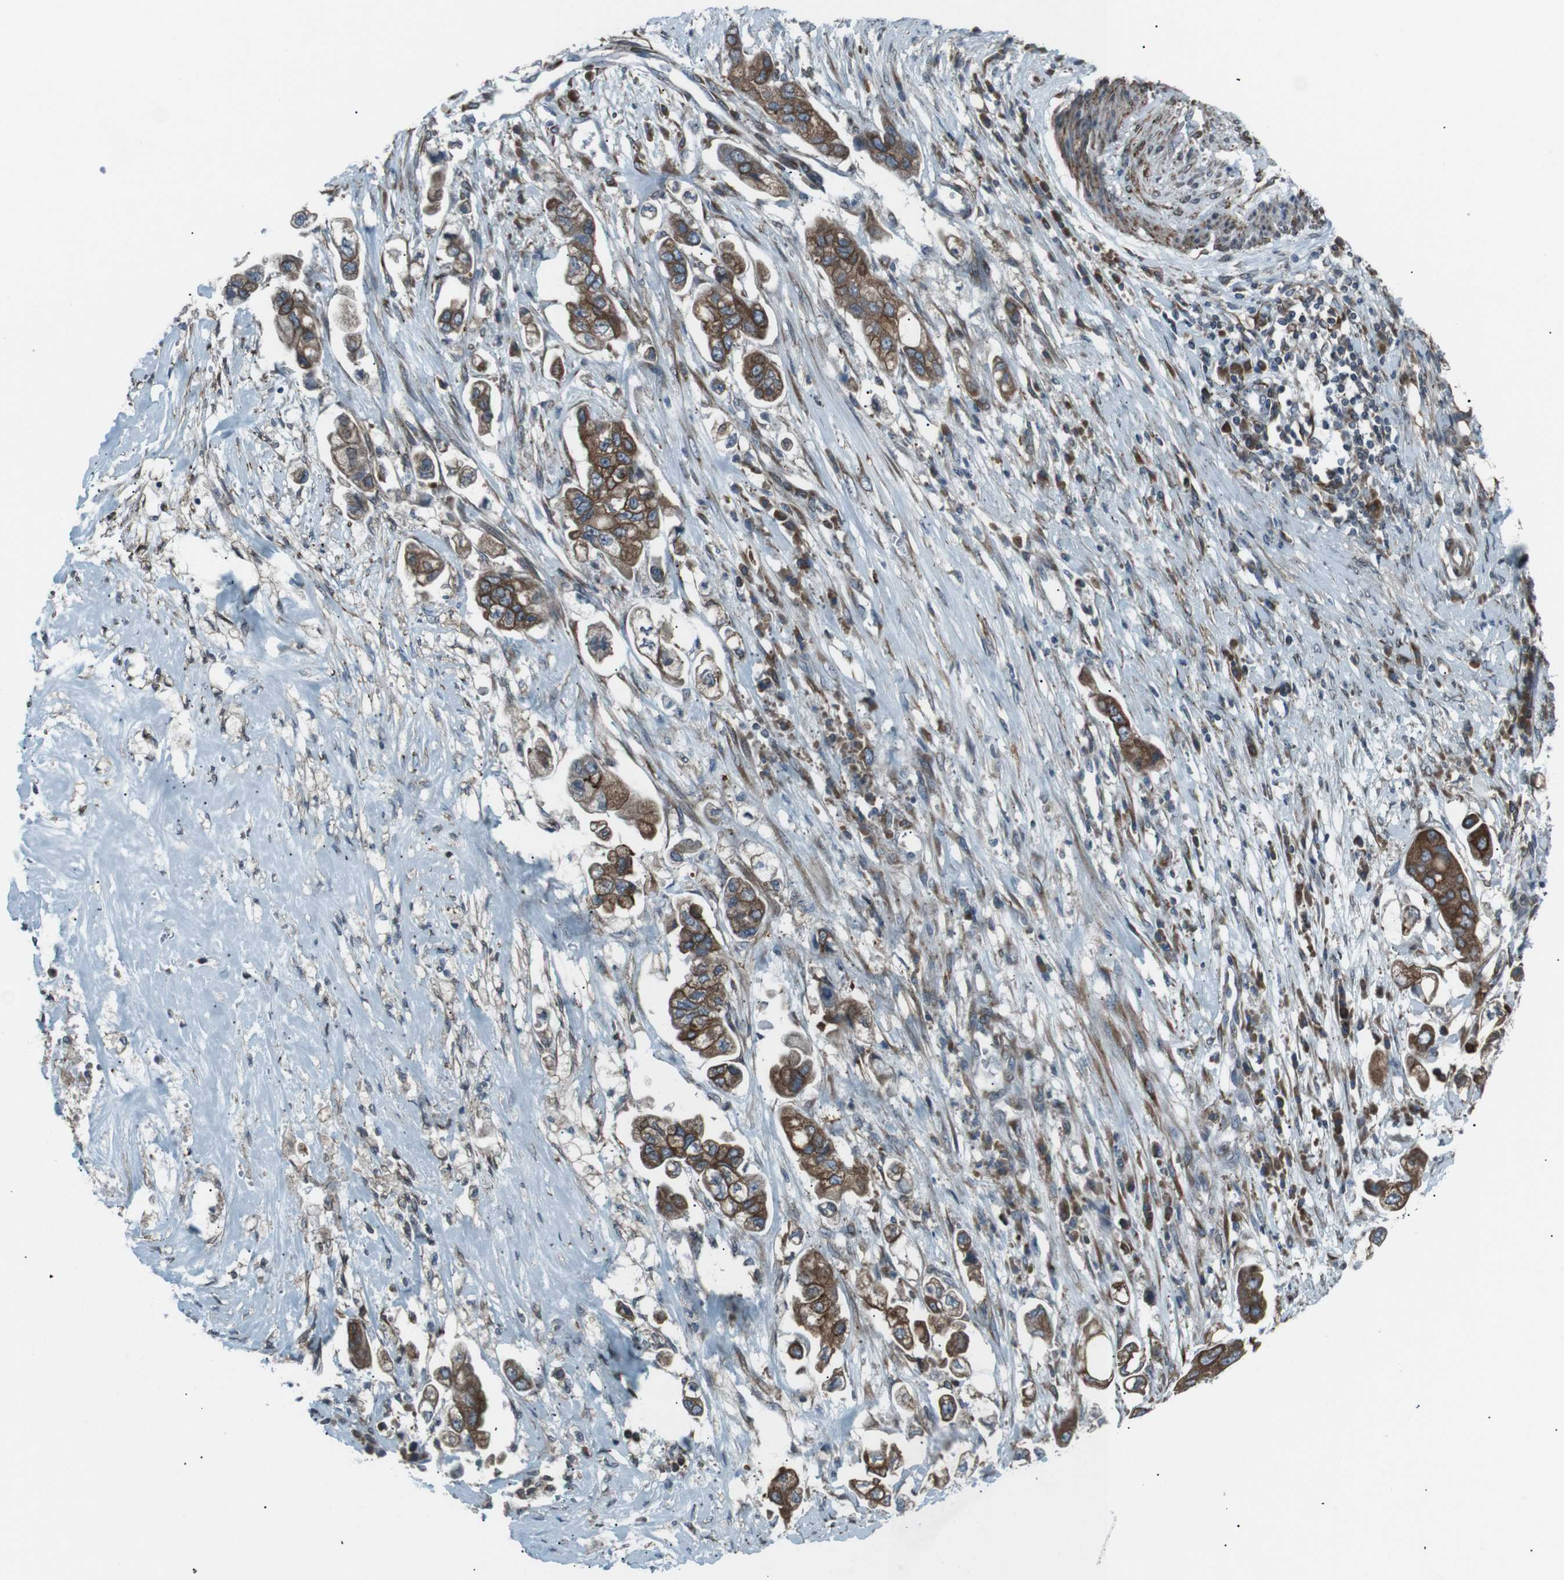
{"staining": {"intensity": "moderate", "quantity": ">75%", "location": "cytoplasmic/membranous"}, "tissue": "stomach cancer", "cell_type": "Tumor cells", "image_type": "cancer", "snomed": [{"axis": "morphology", "description": "Adenocarcinoma, NOS"}, {"axis": "topography", "description": "Stomach"}], "caption": "The histopathology image shows a brown stain indicating the presence of a protein in the cytoplasmic/membranous of tumor cells in stomach cancer. (DAB IHC, brown staining for protein, blue staining for nuclei).", "gene": "LNPK", "patient": {"sex": "male", "age": 62}}